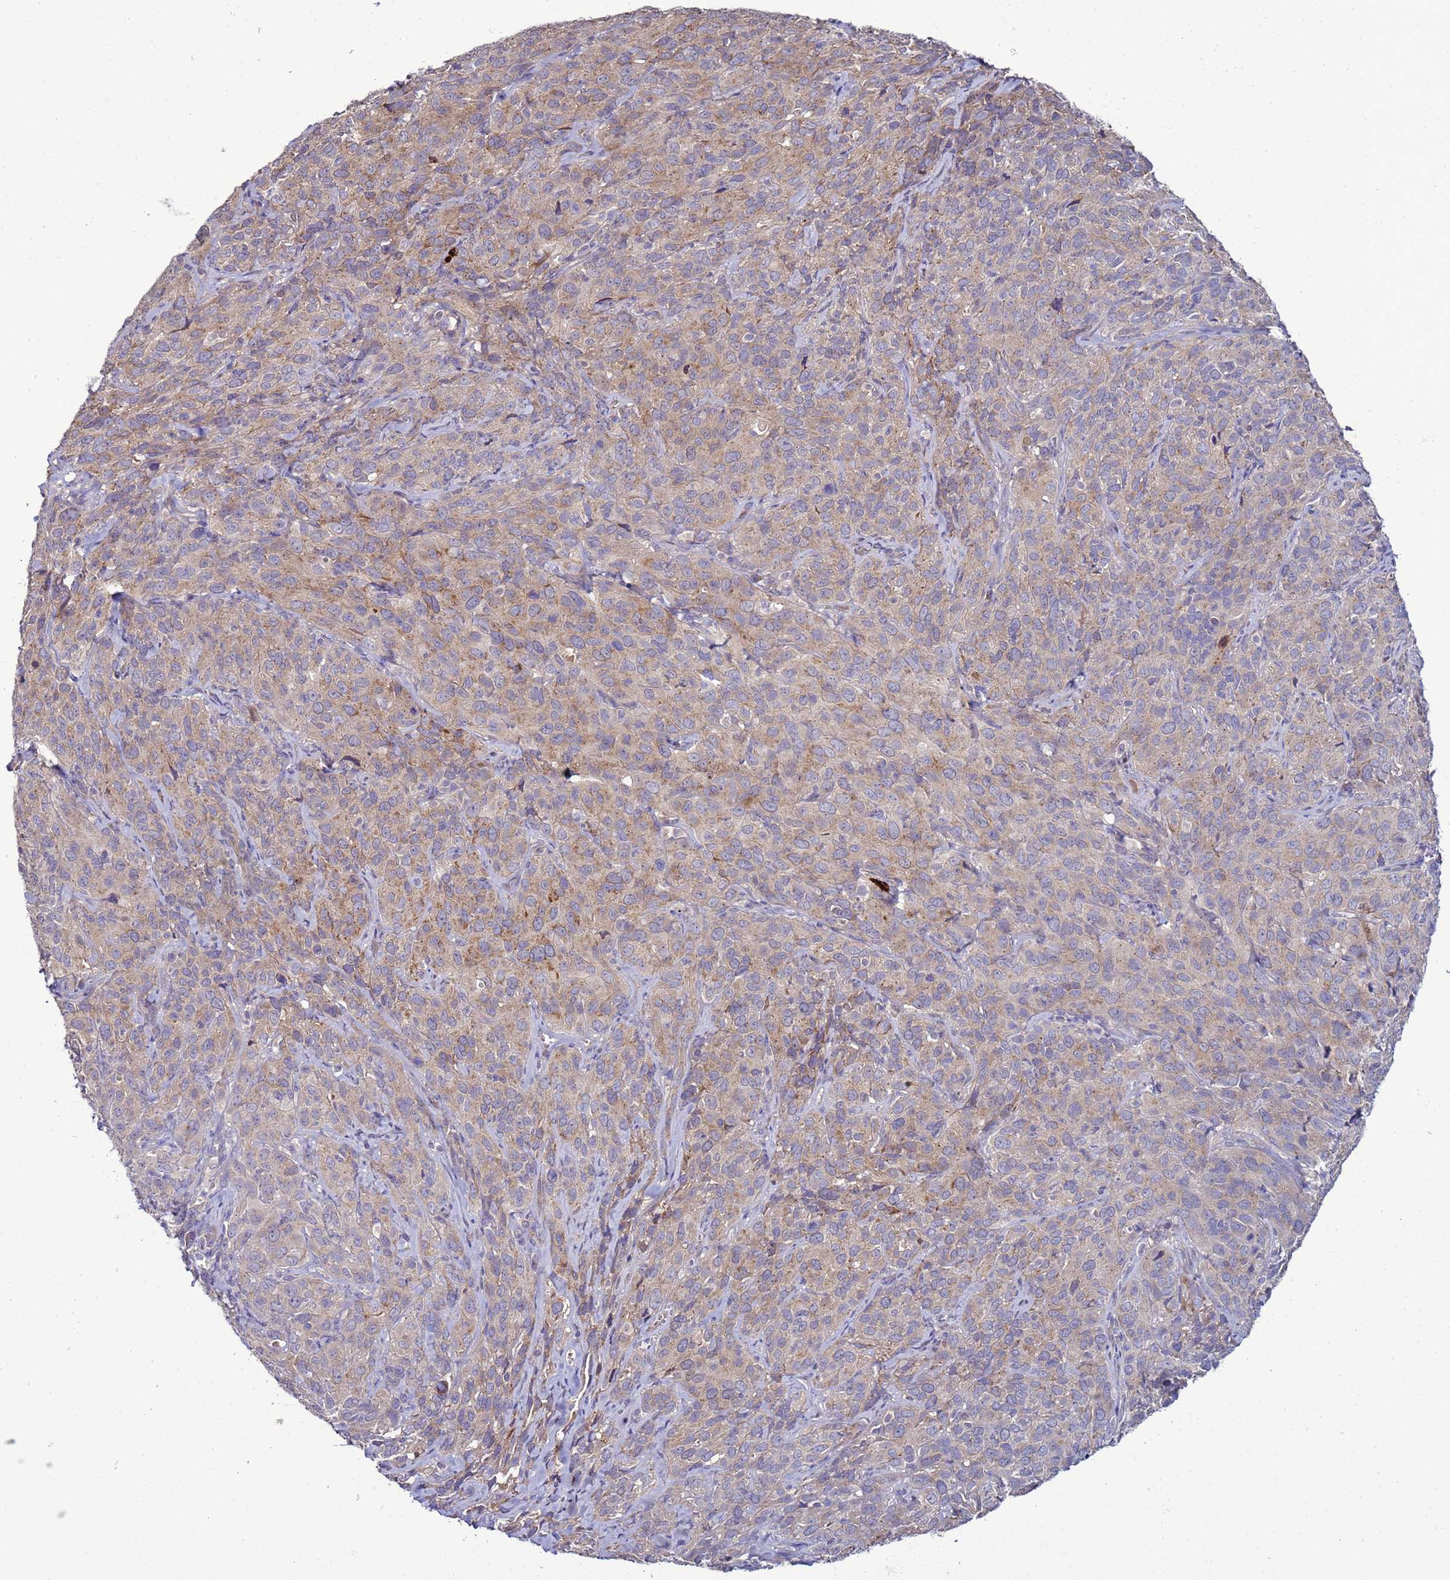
{"staining": {"intensity": "weak", "quantity": "25%-75%", "location": "cytoplasmic/membranous"}, "tissue": "cervical cancer", "cell_type": "Tumor cells", "image_type": "cancer", "snomed": [{"axis": "morphology", "description": "Squamous cell carcinoma, NOS"}, {"axis": "topography", "description": "Cervix"}], "caption": "Human cervical squamous cell carcinoma stained for a protein (brown) reveals weak cytoplasmic/membranous positive staining in about 25%-75% of tumor cells.", "gene": "RABL2B", "patient": {"sex": "female", "age": 51}}